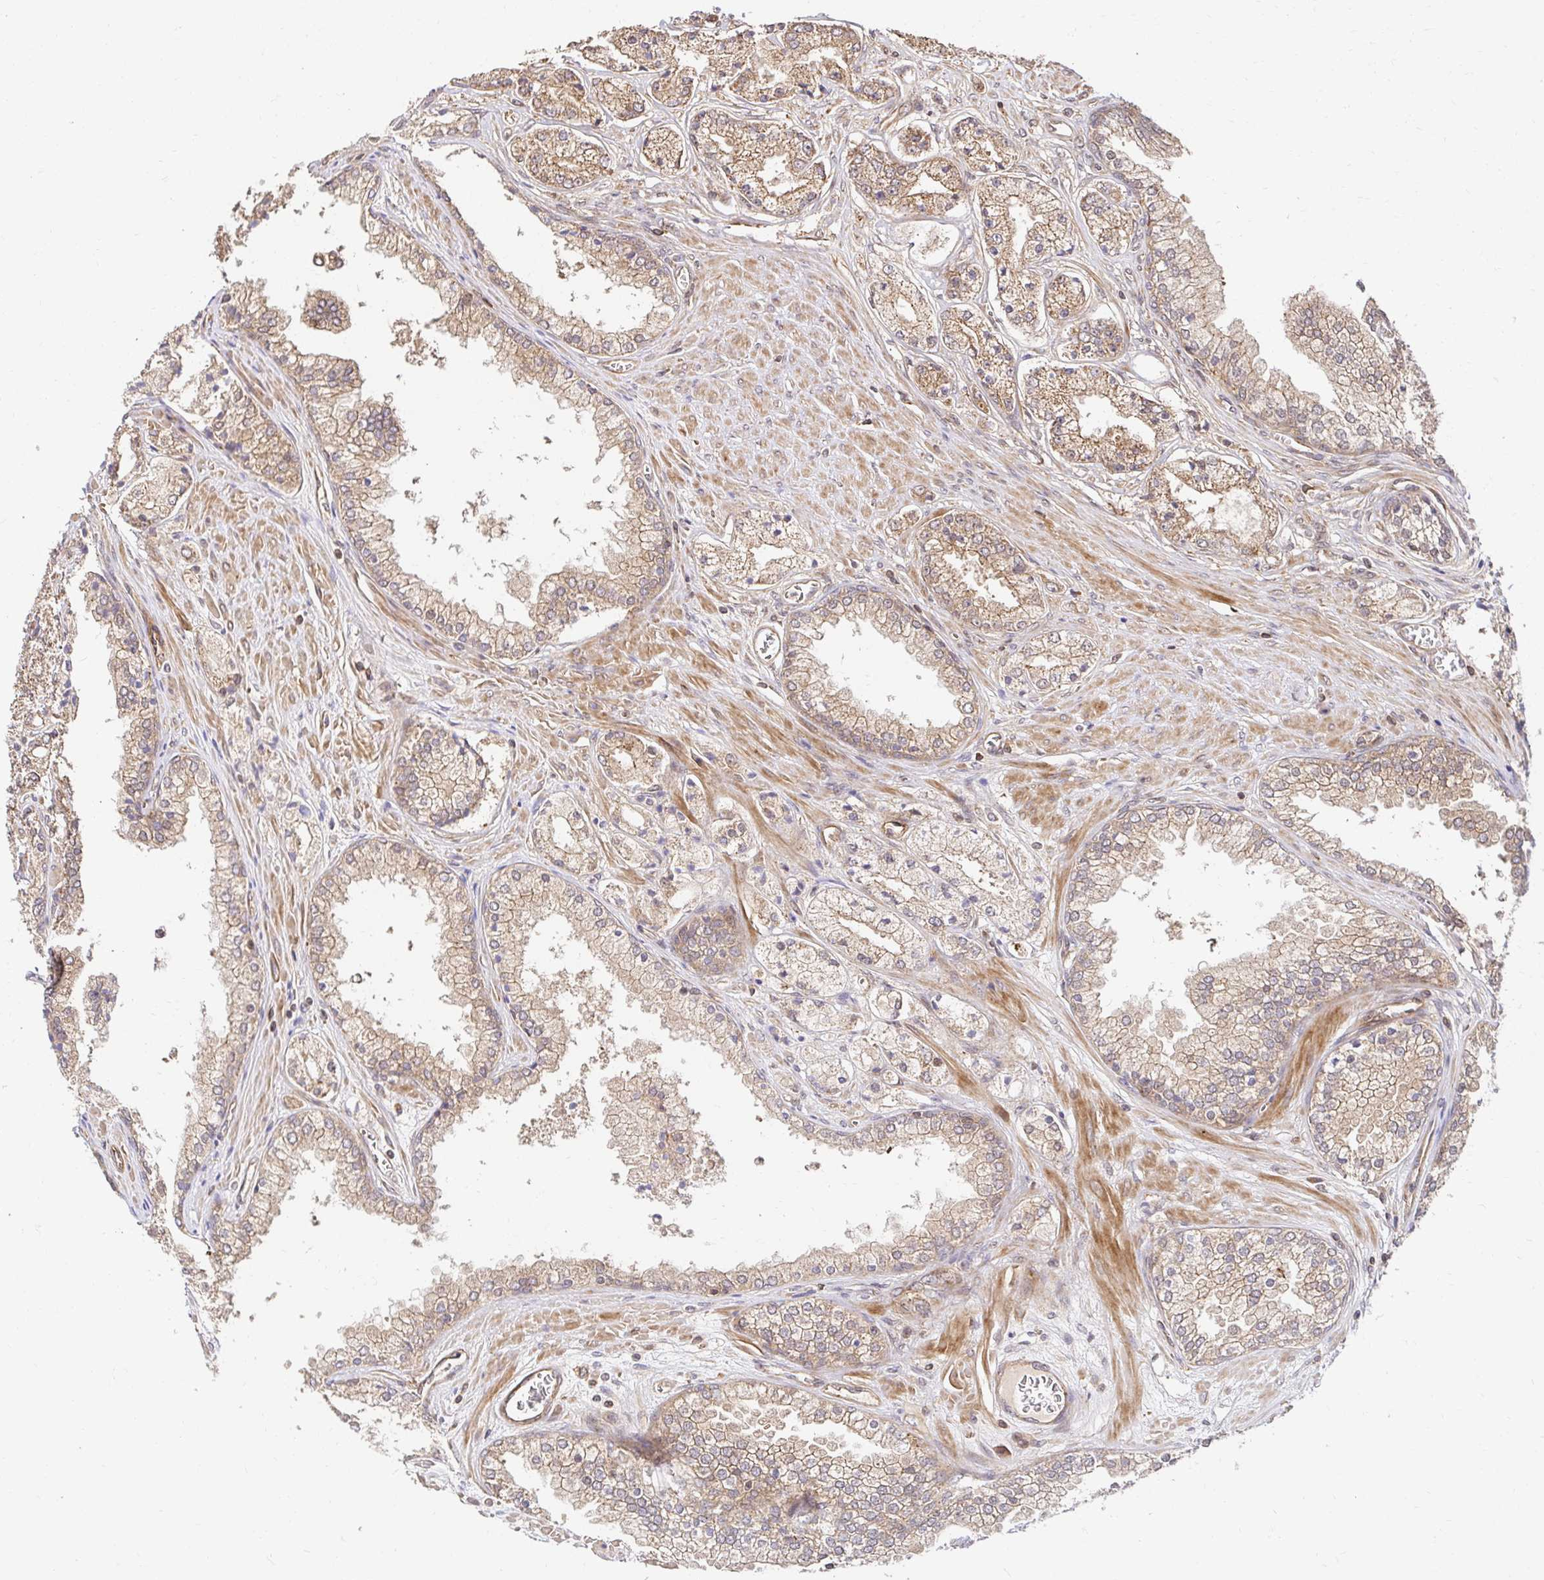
{"staining": {"intensity": "weak", "quantity": ">75%", "location": "cytoplasmic/membranous"}, "tissue": "prostate cancer", "cell_type": "Tumor cells", "image_type": "cancer", "snomed": [{"axis": "morphology", "description": "Adenocarcinoma, High grade"}, {"axis": "topography", "description": "Prostate"}], "caption": "About >75% of tumor cells in human adenocarcinoma (high-grade) (prostate) demonstrate weak cytoplasmic/membranous protein staining as visualized by brown immunohistochemical staining.", "gene": "PSMA4", "patient": {"sex": "male", "age": 66}}